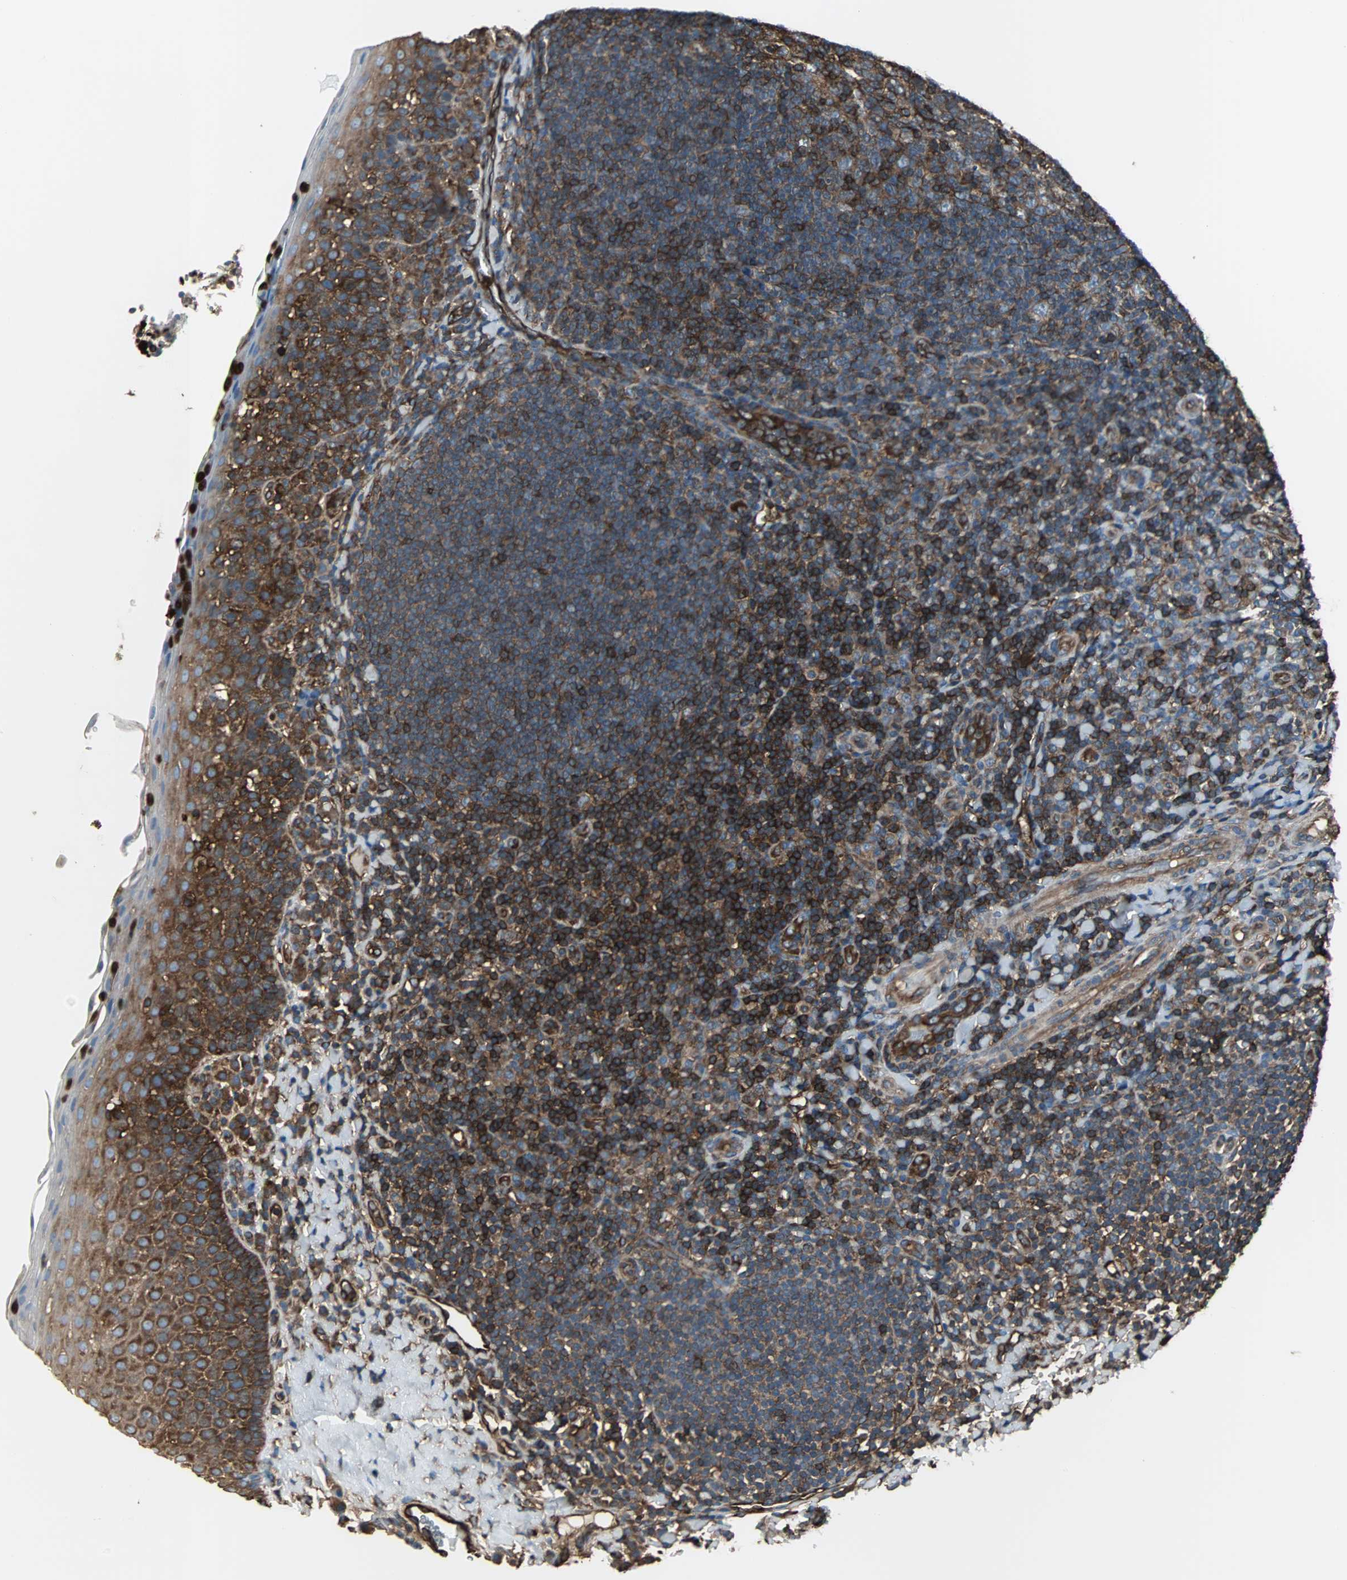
{"staining": {"intensity": "moderate", "quantity": ">75%", "location": "cytoplasmic/membranous"}, "tissue": "tonsil", "cell_type": "Germinal center cells", "image_type": "normal", "snomed": [{"axis": "morphology", "description": "Normal tissue, NOS"}, {"axis": "topography", "description": "Tonsil"}], "caption": "Human tonsil stained with a protein marker reveals moderate staining in germinal center cells.", "gene": "ACTN1", "patient": {"sex": "male", "age": 17}}